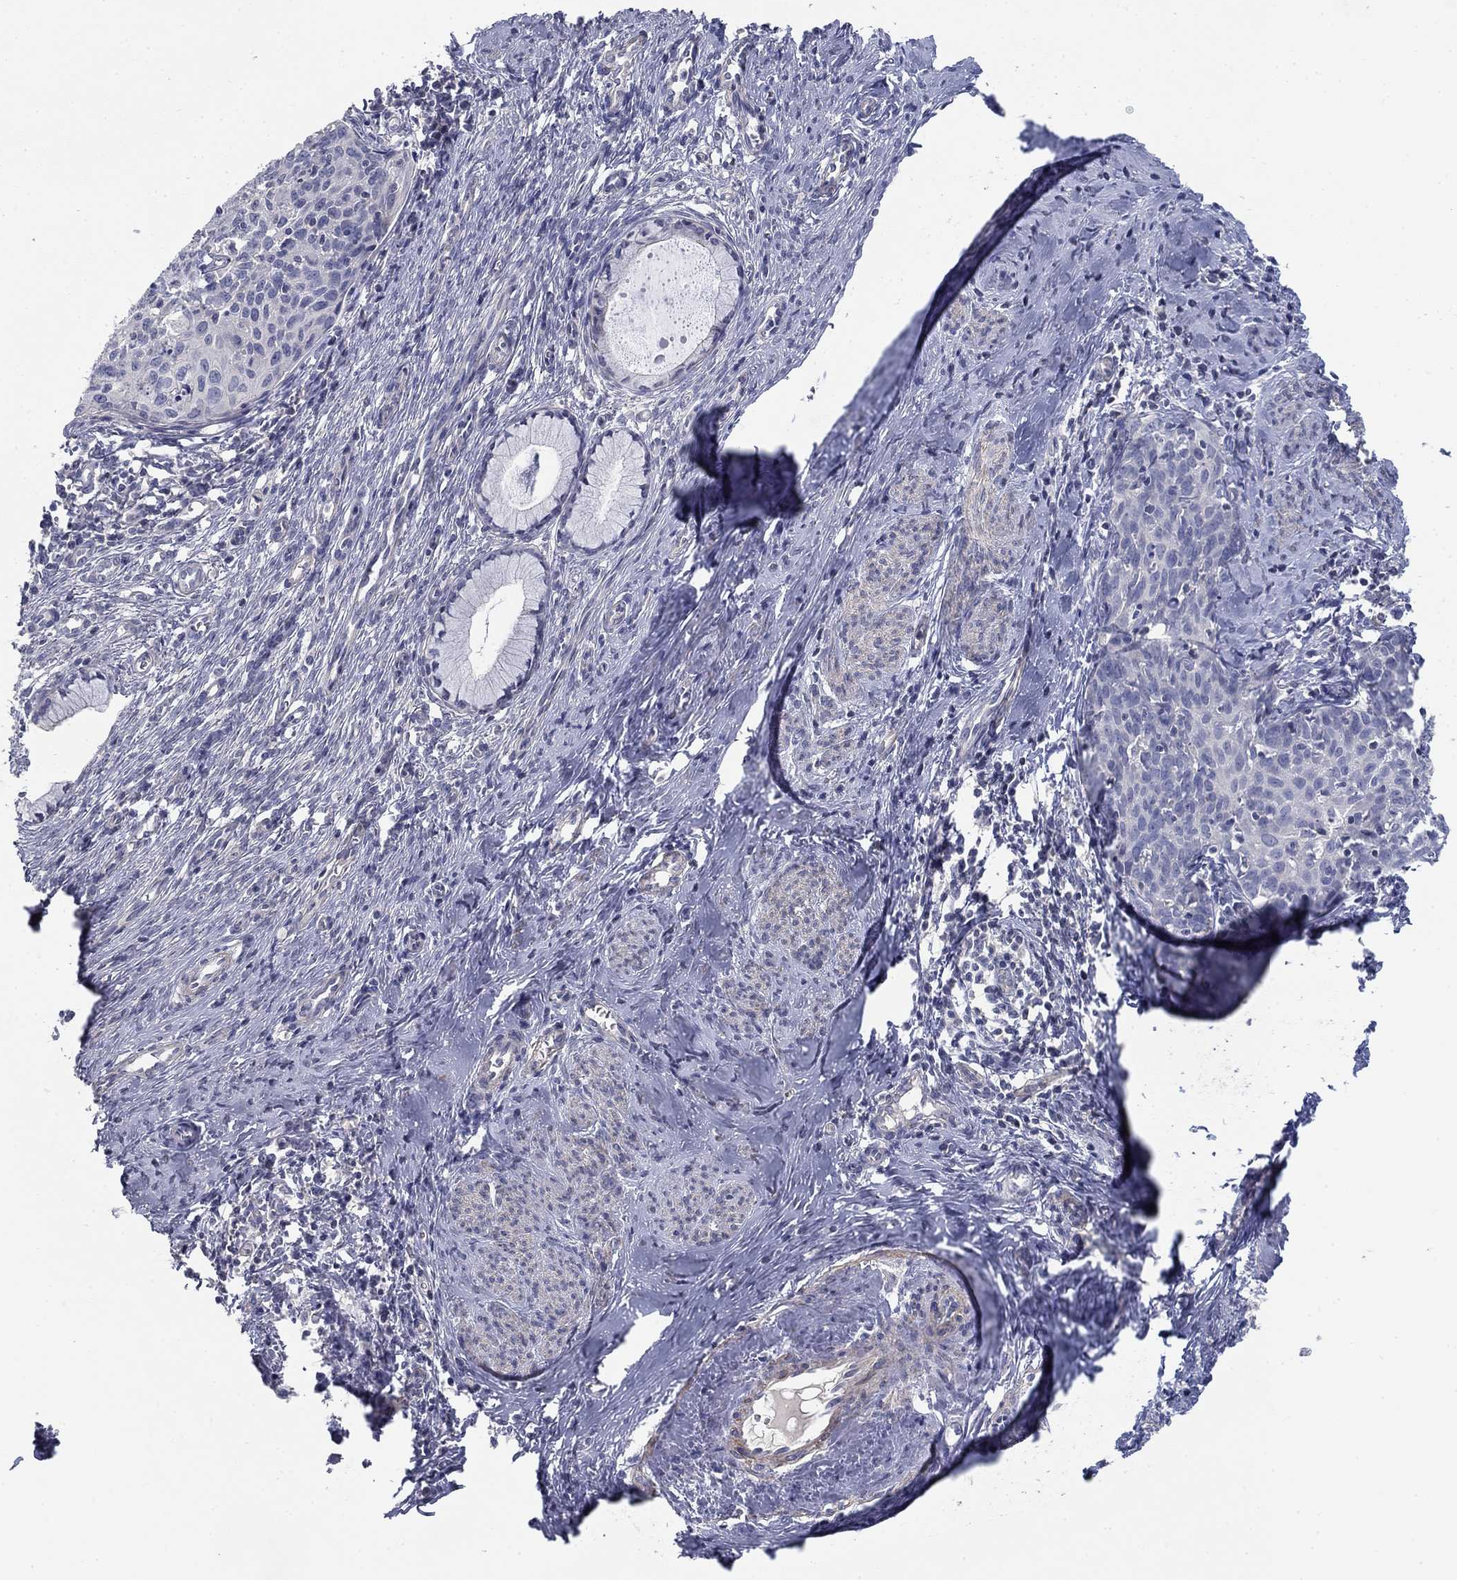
{"staining": {"intensity": "negative", "quantity": "none", "location": "none"}, "tissue": "cervical cancer", "cell_type": "Tumor cells", "image_type": "cancer", "snomed": [{"axis": "morphology", "description": "Squamous cell carcinoma, NOS"}, {"axis": "topography", "description": "Cervix"}], "caption": "Immunohistochemistry (IHC) photomicrograph of human cervical cancer stained for a protein (brown), which shows no expression in tumor cells.", "gene": "GRK7", "patient": {"sex": "female", "age": 62}}